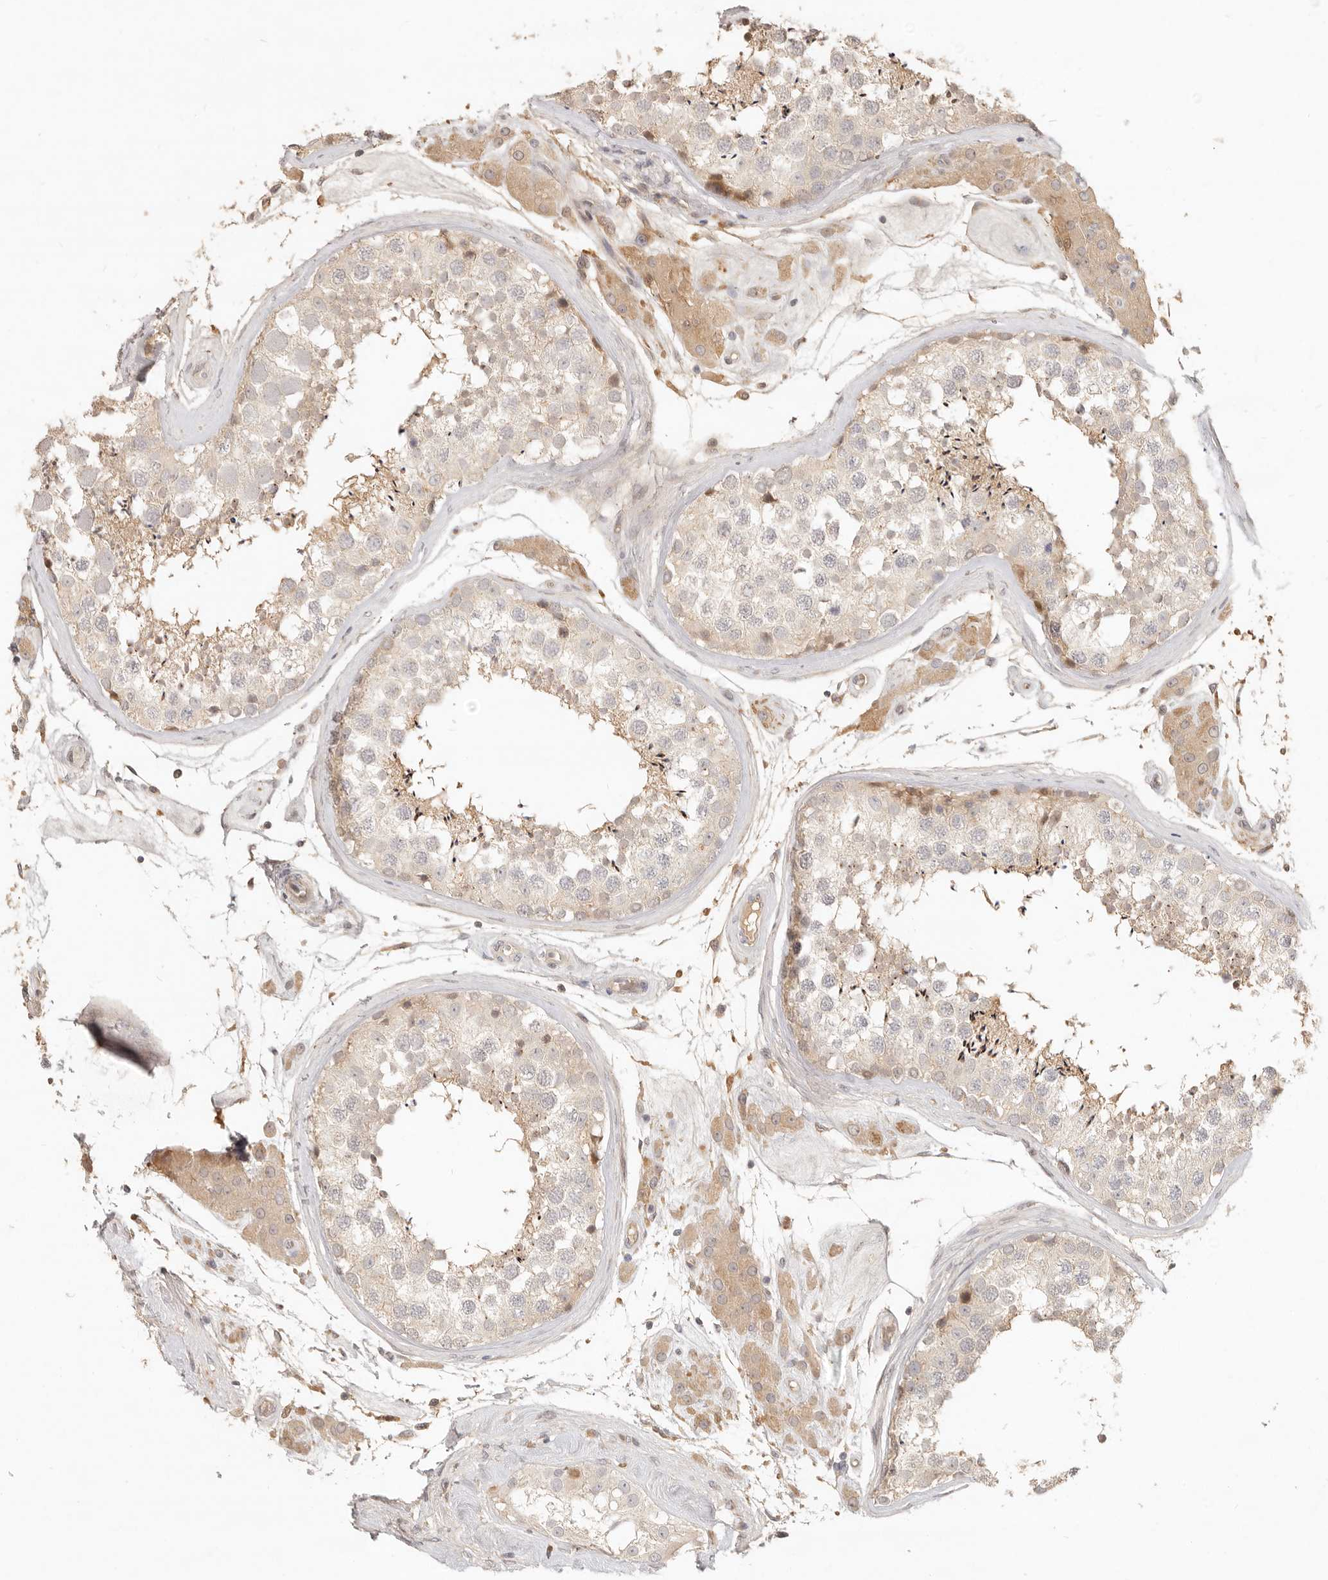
{"staining": {"intensity": "weak", "quantity": ">75%", "location": "cytoplasmic/membranous"}, "tissue": "testis", "cell_type": "Cells in seminiferous ducts", "image_type": "normal", "snomed": [{"axis": "morphology", "description": "Normal tissue, NOS"}, {"axis": "topography", "description": "Testis"}], "caption": "Immunohistochemical staining of normal testis exhibits >75% levels of weak cytoplasmic/membranous protein positivity in about >75% of cells in seminiferous ducts.", "gene": "UBXN11", "patient": {"sex": "male", "age": 46}}